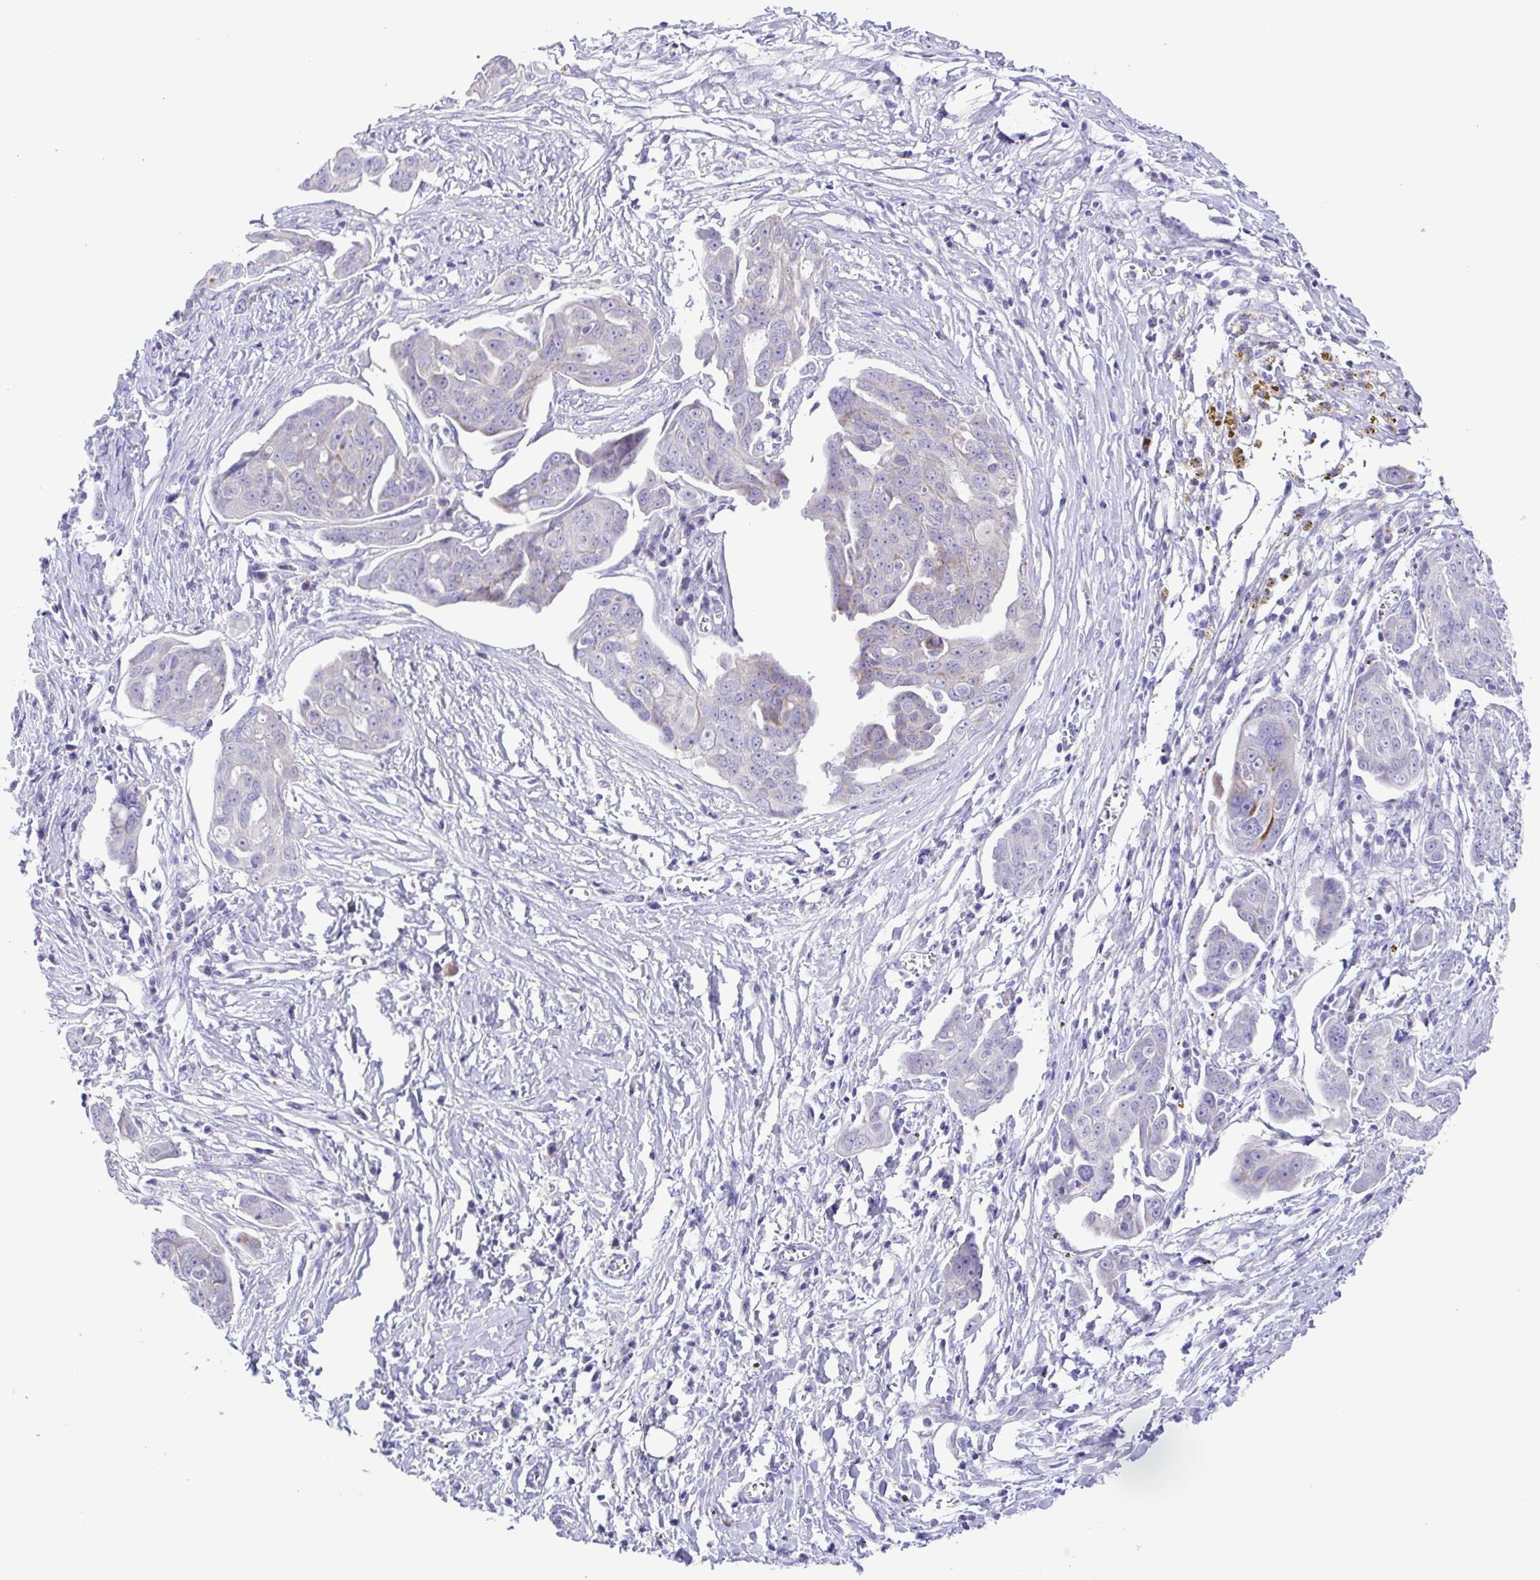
{"staining": {"intensity": "negative", "quantity": "none", "location": "none"}, "tissue": "ovarian cancer", "cell_type": "Tumor cells", "image_type": "cancer", "snomed": [{"axis": "morphology", "description": "Carcinoma, endometroid"}, {"axis": "topography", "description": "Ovary"}], "caption": "DAB (3,3'-diaminobenzidine) immunohistochemical staining of ovarian cancer reveals no significant positivity in tumor cells.", "gene": "SYT1", "patient": {"sex": "female", "age": 70}}